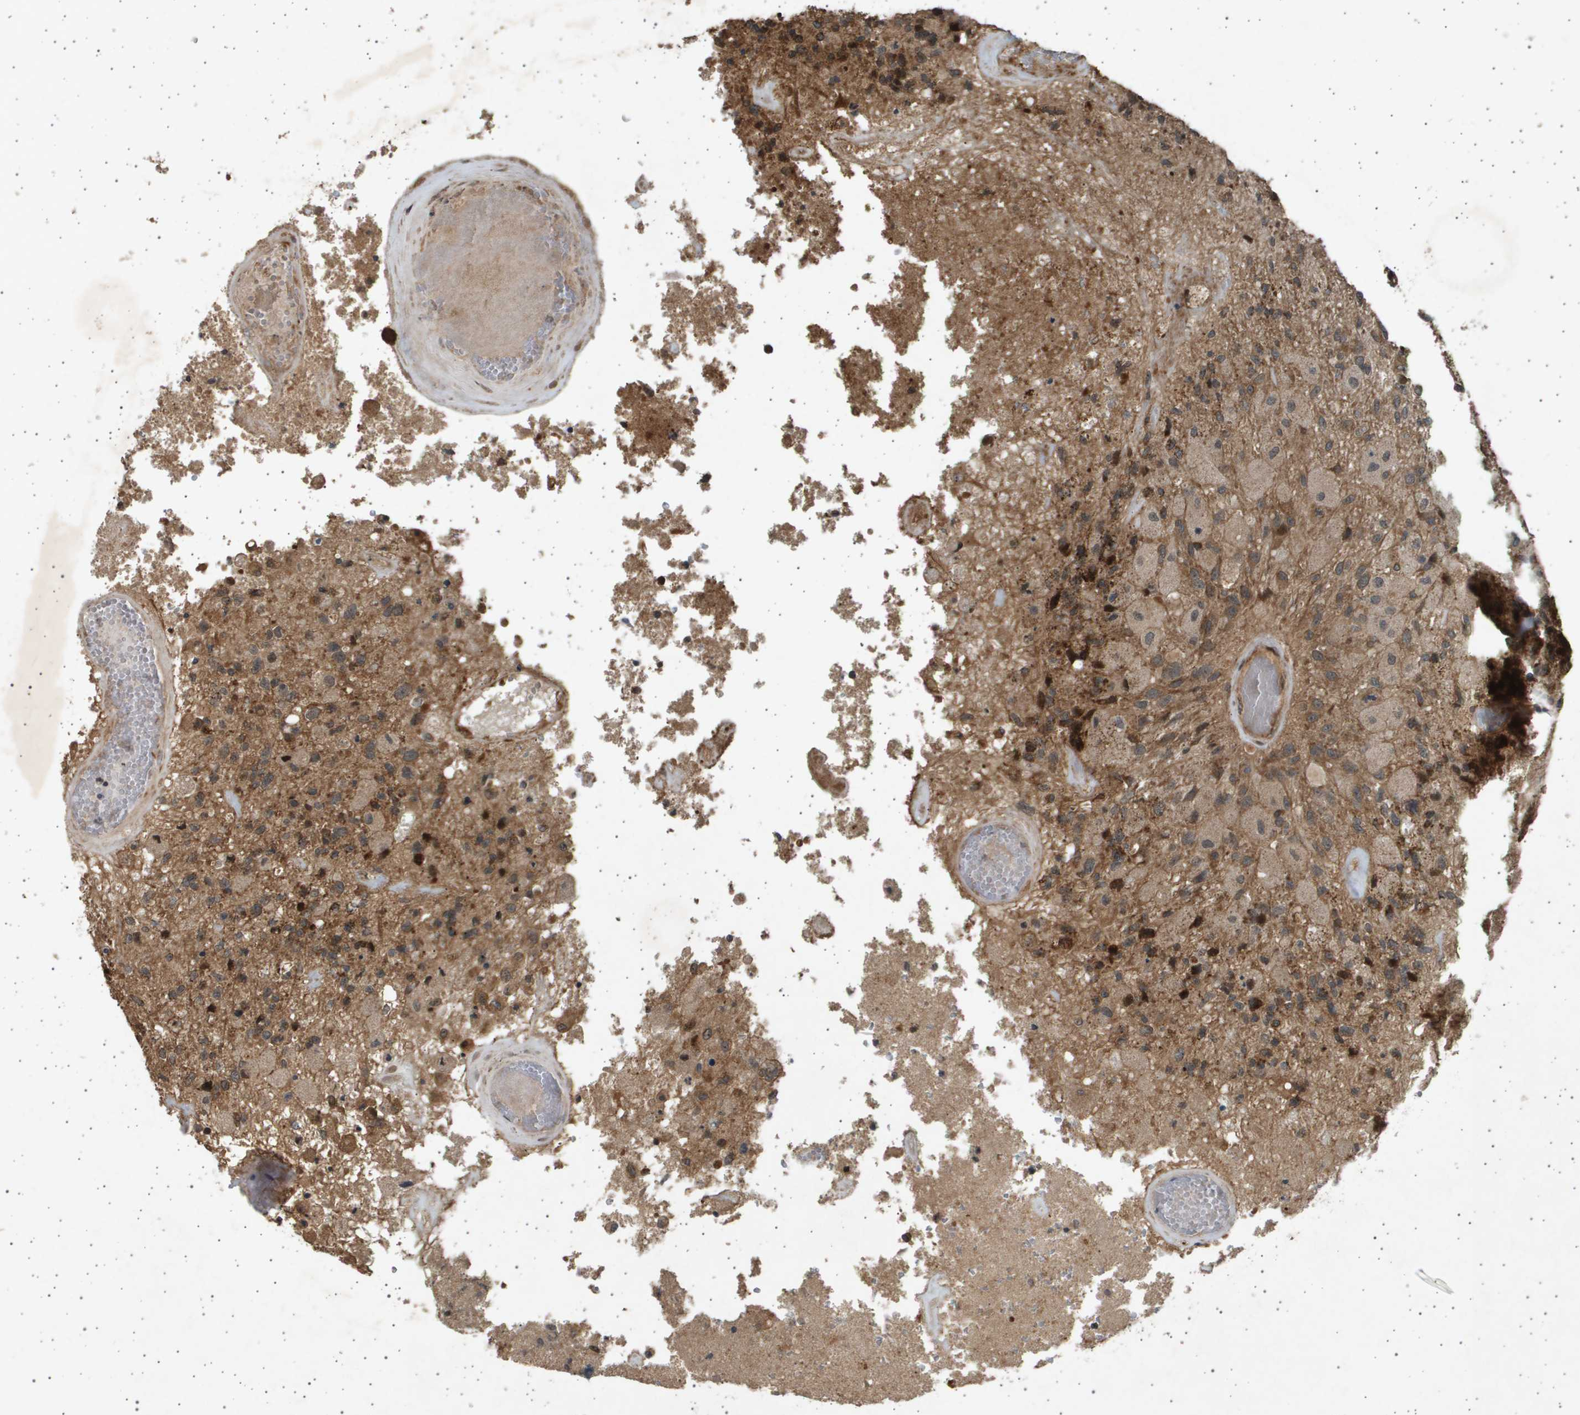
{"staining": {"intensity": "strong", "quantity": "25%-75%", "location": "cytoplasmic/membranous,nuclear"}, "tissue": "glioma", "cell_type": "Tumor cells", "image_type": "cancer", "snomed": [{"axis": "morphology", "description": "Normal tissue, NOS"}, {"axis": "morphology", "description": "Glioma, malignant, High grade"}, {"axis": "topography", "description": "Cerebral cortex"}], "caption": "Approximately 25%-75% of tumor cells in human malignant glioma (high-grade) display strong cytoplasmic/membranous and nuclear protein staining as visualized by brown immunohistochemical staining.", "gene": "TNRC6A", "patient": {"sex": "male", "age": 77}}